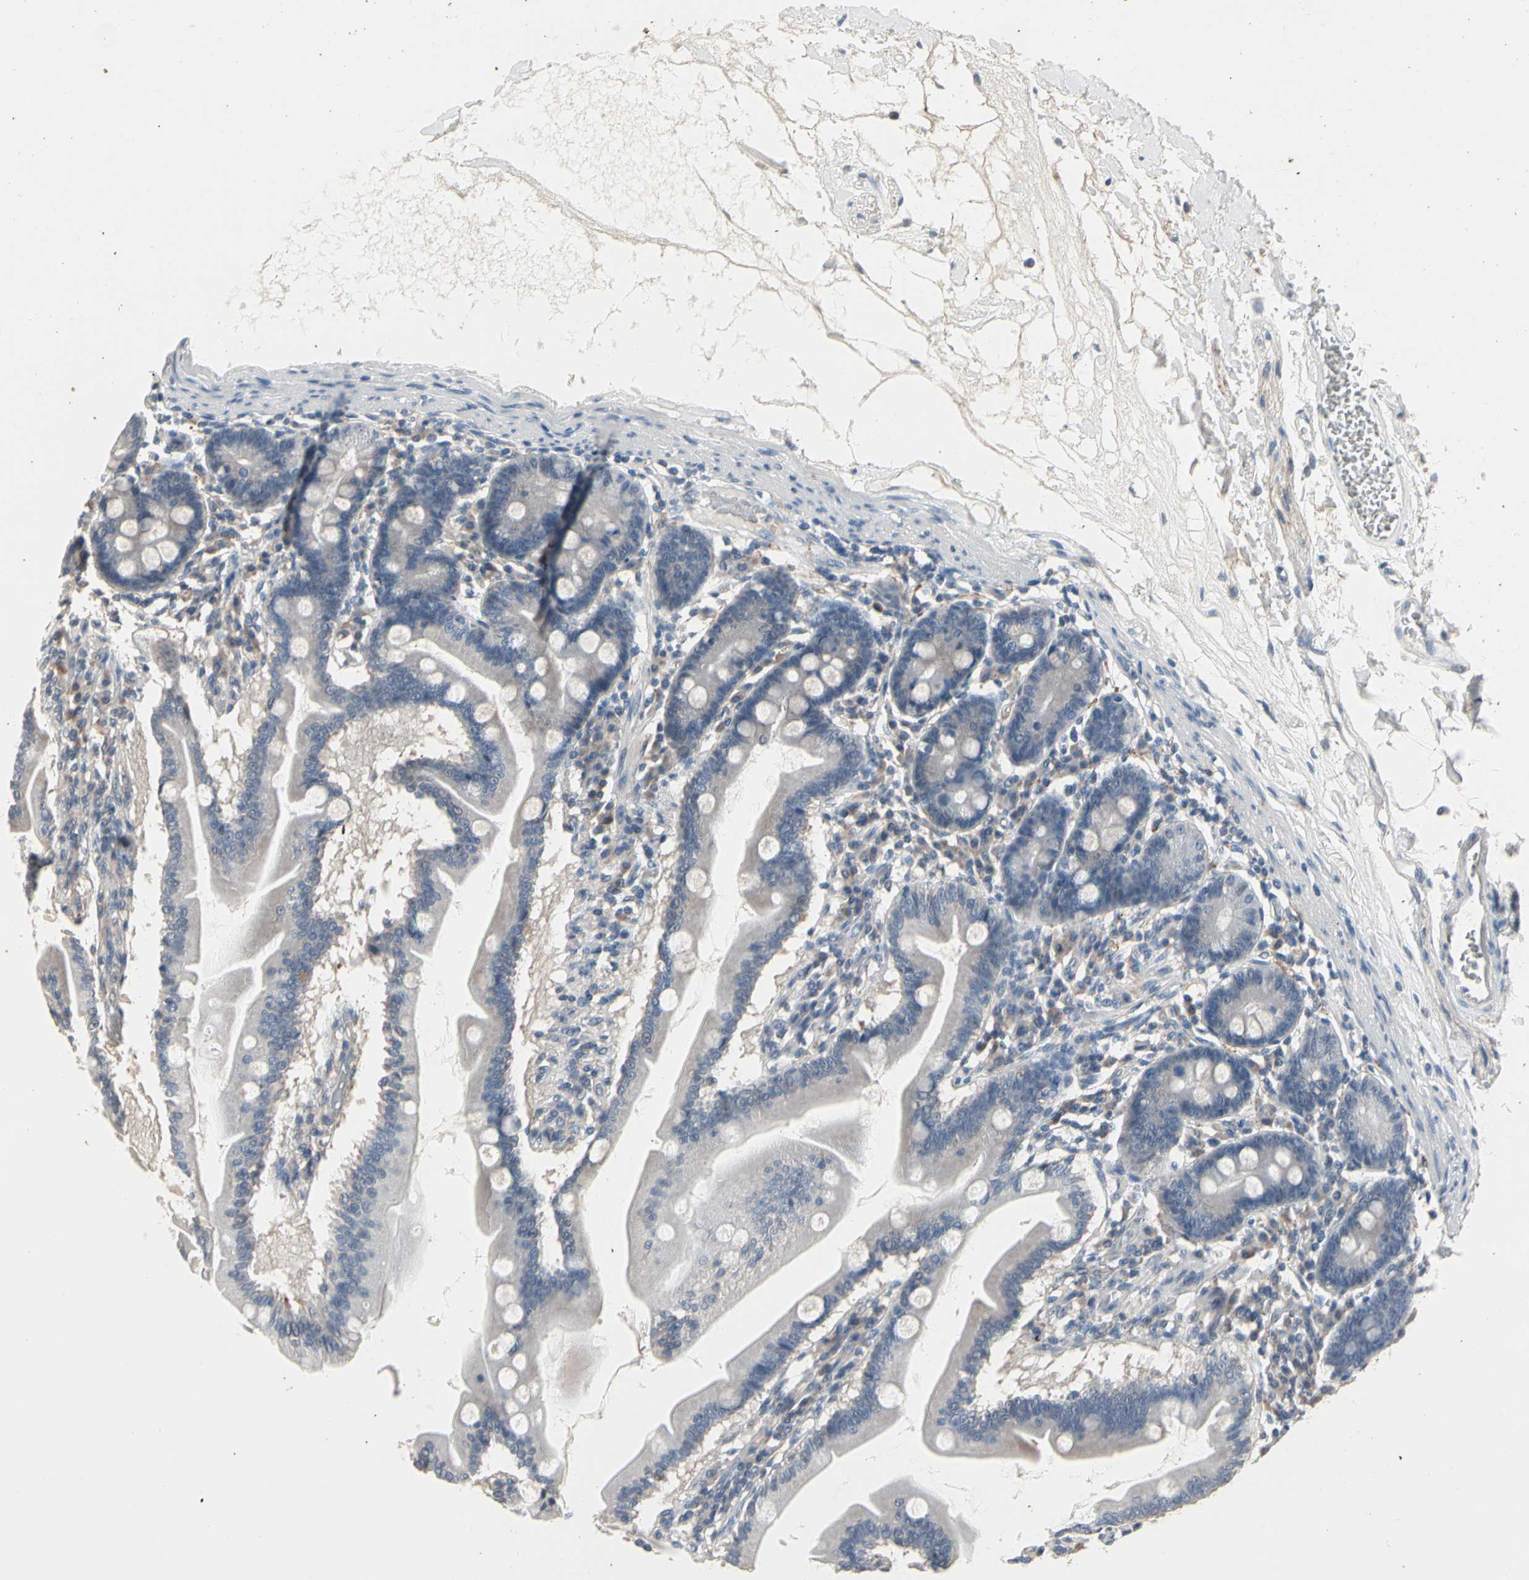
{"staining": {"intensity": "weak", "quantity": "25%-75%", "location": "cytoplasmic/membranous"}, "tissue": "duodenum", "cell_type": "Glandular cells", "image_type": "normal", "snomed": [{"axis": "morphology", "description": "Normal tissue, NOS"}, {"axis": "topography", "description": "Duodenum"}], "caption": "IHC (DAB) staining of benign human duodenum reveals weak cytoplasmic/membranous protein positivity in about 25%-75% of glandular cells. (DAB (3,3'-diaminobenzidine) IHC with brightfield microscopy, high magnification).", "gene": "SV2A", "patient": {"sex": "female", "age": 64}}